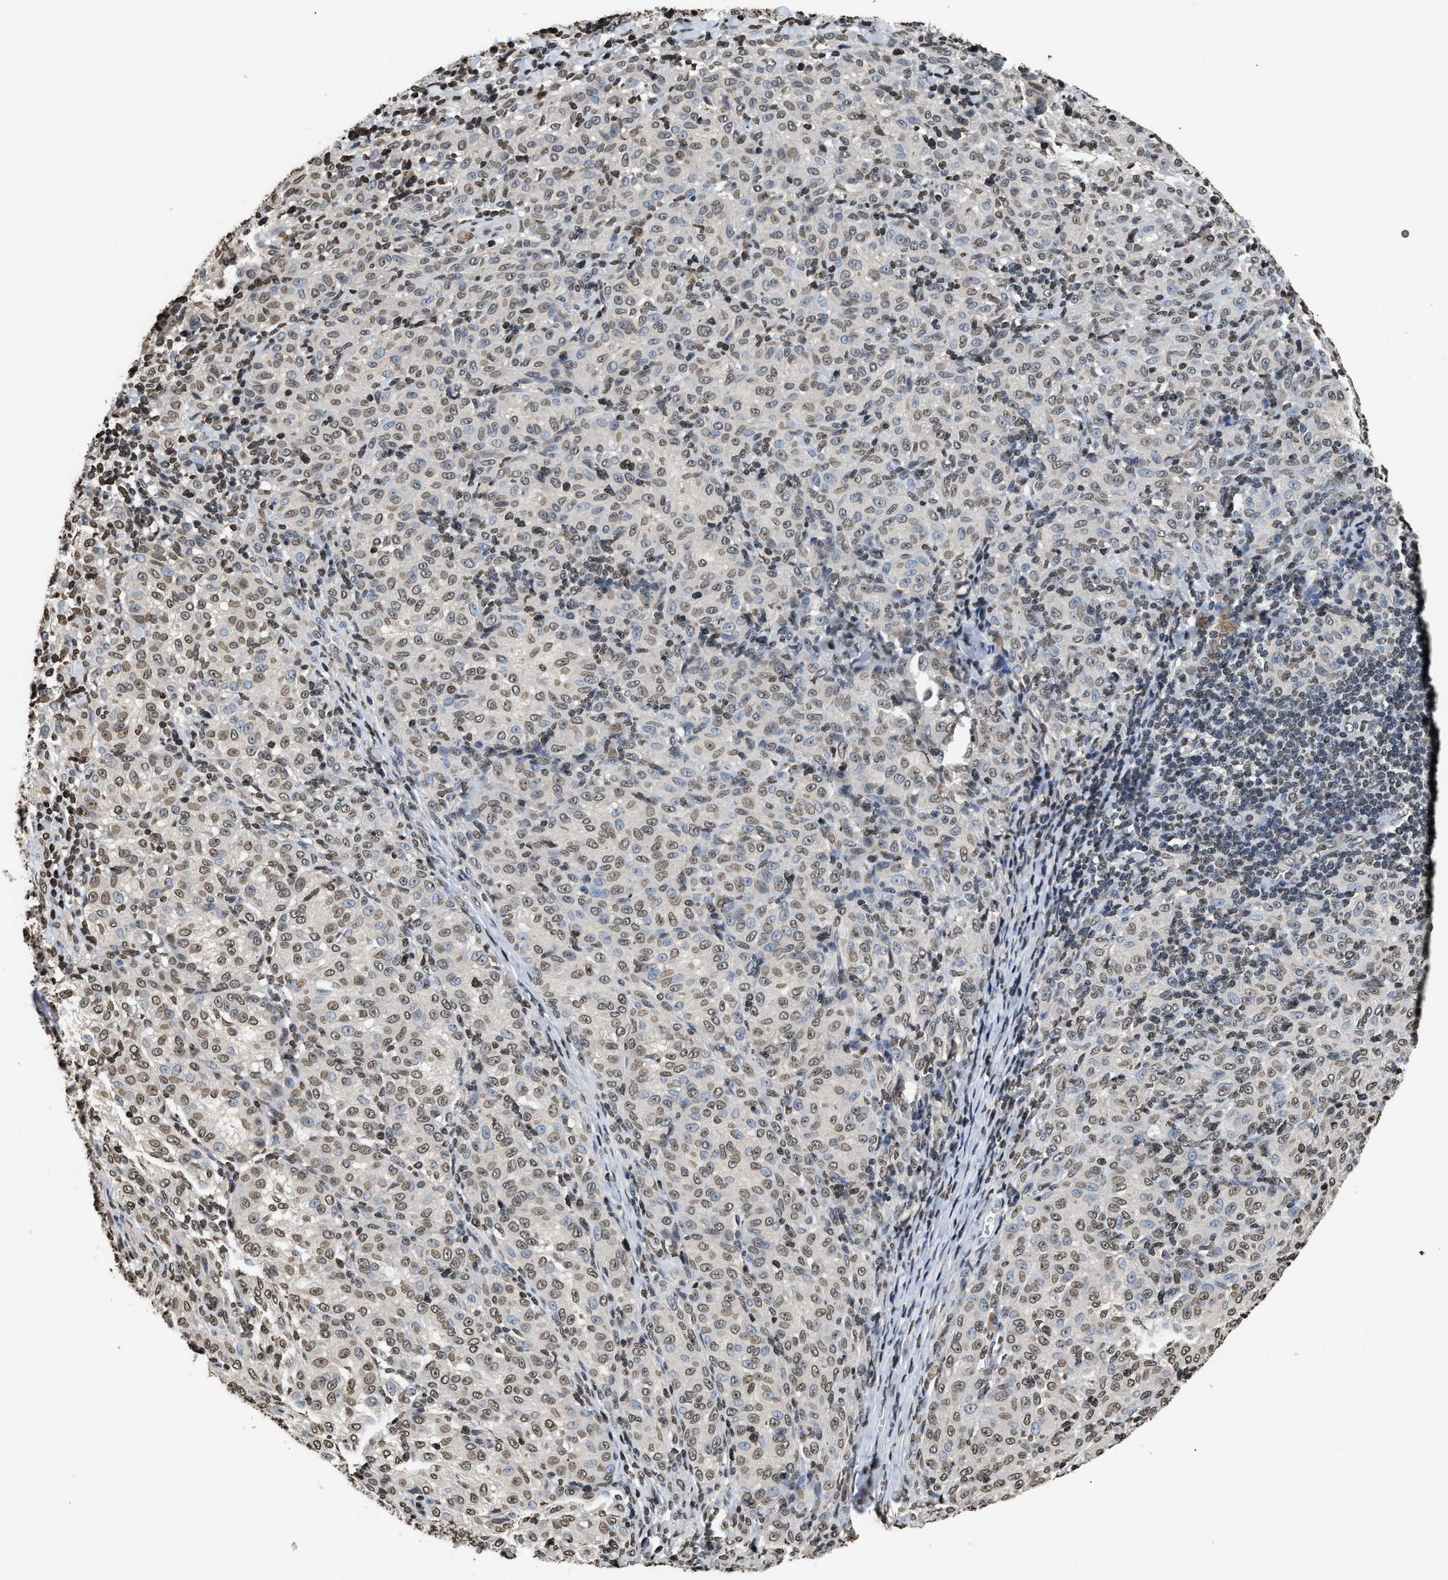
{"staining": {"intensity": "weak", "quantity": ">75%", "location": "nuclear"}, "tissue": "melanoma", "cell_type": "Tumor cells", "image_type": "cancer", "snomed": [{"axis": "morphology", "description": "Malignant melanoma, NOS"}, {"axis": "topography", "description": "Skin"}], "caption": "Malignant melanoma tissue demonstrates weak nuclear positivity in about >75% of tumor cells", "gene": "DNASE1L3", "patient": {"sex": "female", "age": 72}}